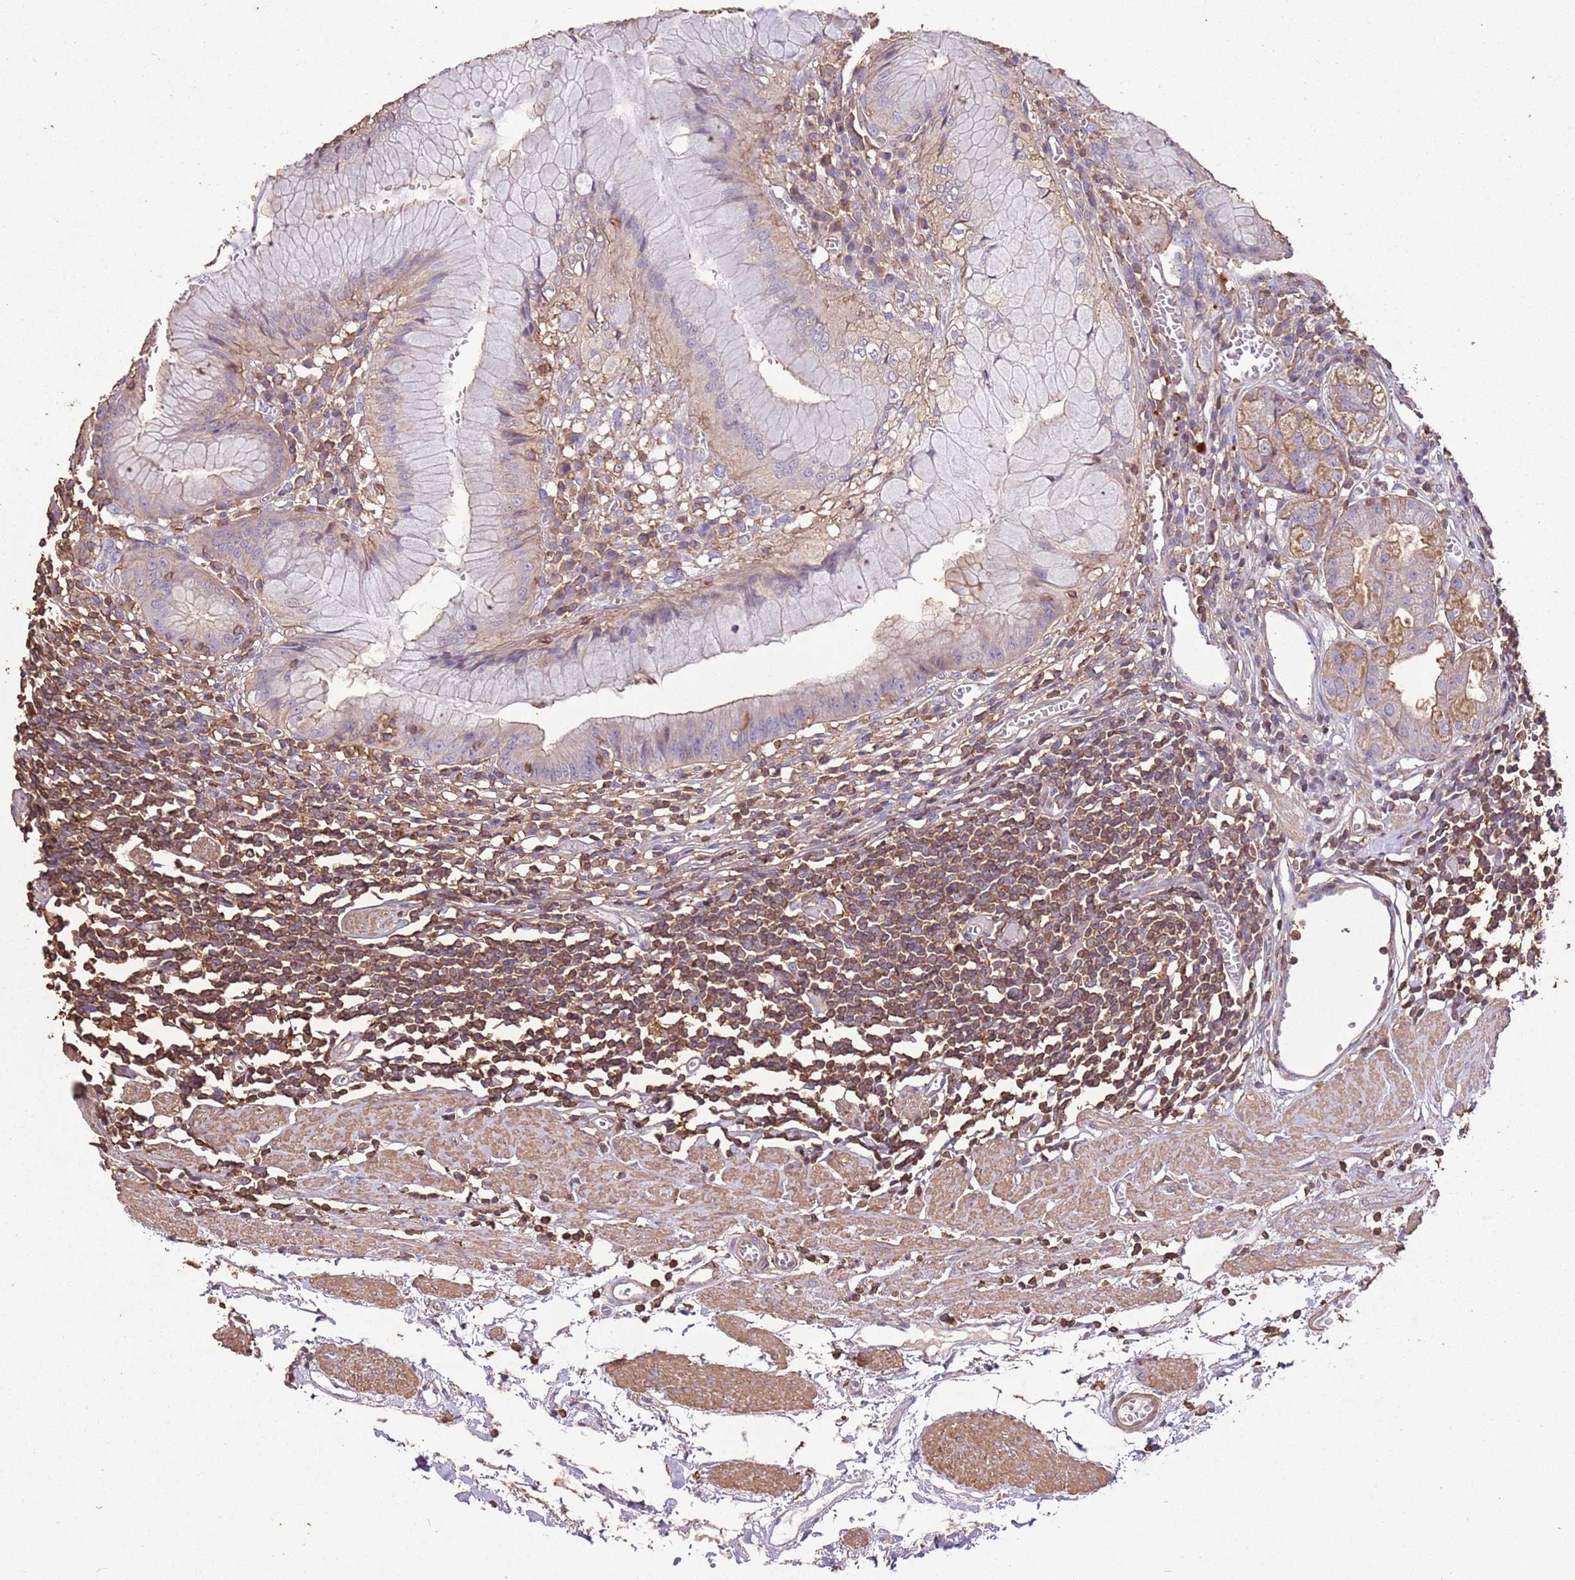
{"staining": {"intensity": "moderate", "quantity": ">75%", "location": "cytoplasmic/membranous"}, "tissue": "stomach", "cell_type": "Glandular cells", "image_type": "normal", "snomed": [{"axis": "morphology", "description": "Normal tissue, NOS"}, {"axis": "topography", "description": "Stomach"}], "caption": "Brown immunohistochemical staining in unremarkable human stomach reveals moderate cytoplasmic/membranous staining in about >75% of glandular cells. The protein of interest is shown in brown color, while the nuclei are stained blue.", "gene": "ARL10", "patient": {"sex": "male", "age": 55}}